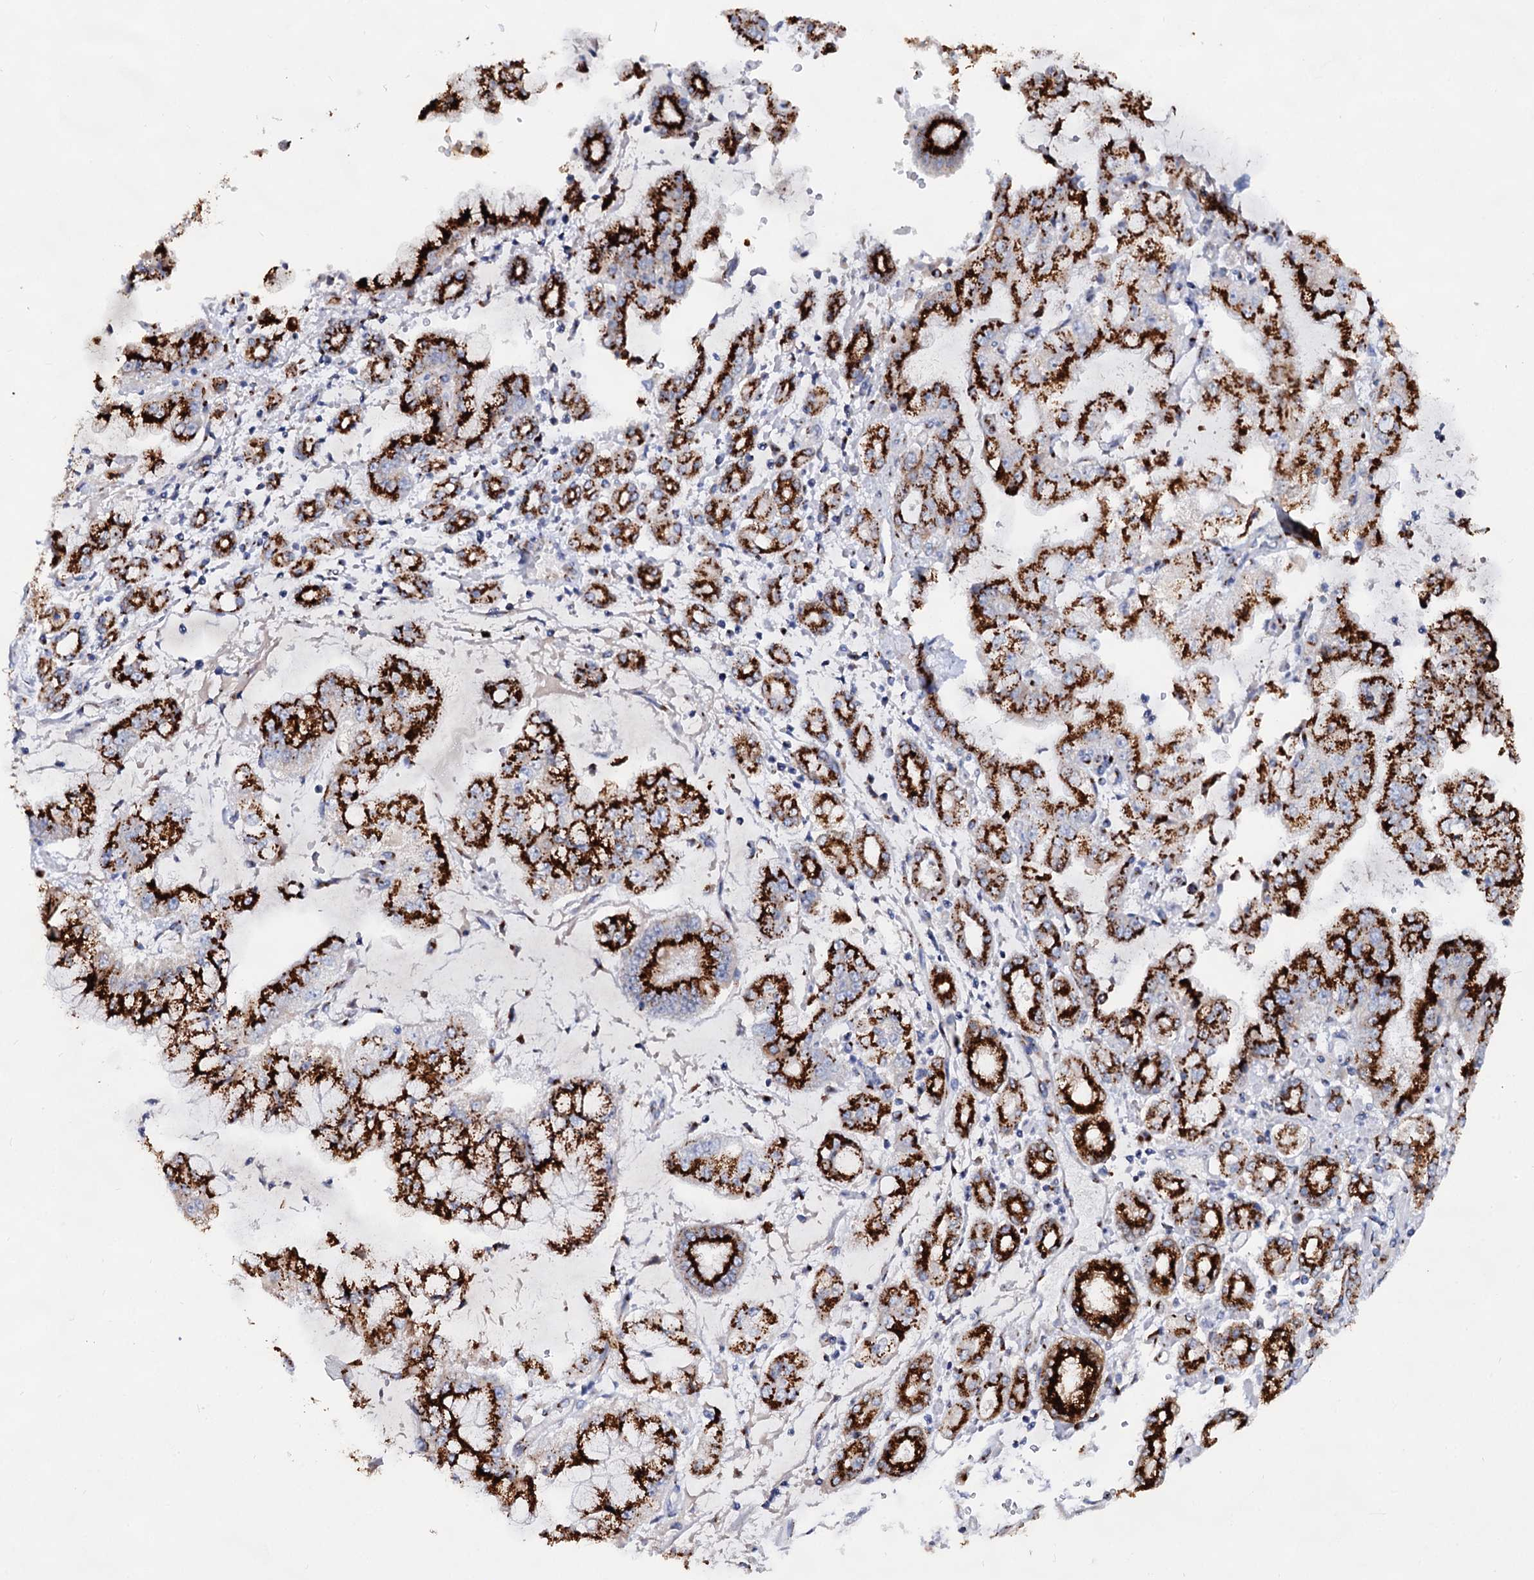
{"staining": {"intensity": "strong", "quantity": ">75%", "location": "cytoplasmic/membranous"}, "tissue": "stomach cancer", "cell_type": "Tumor cells", "image_type": "cancer", "snomed": [{"axis": "morphology", "description": "Adenocarcinoma, NOS"}, {"axis": "topography", "description": "Stomach"}], "caption": "IHC image of stomach cancer stained for a protein (brown), which demonstrates high levels of strong cytoplasmic/membranous staining in about >75% of tumor cells.", "gene": "TM9SF3", "patient": {"sex": "male", "age": 76}}